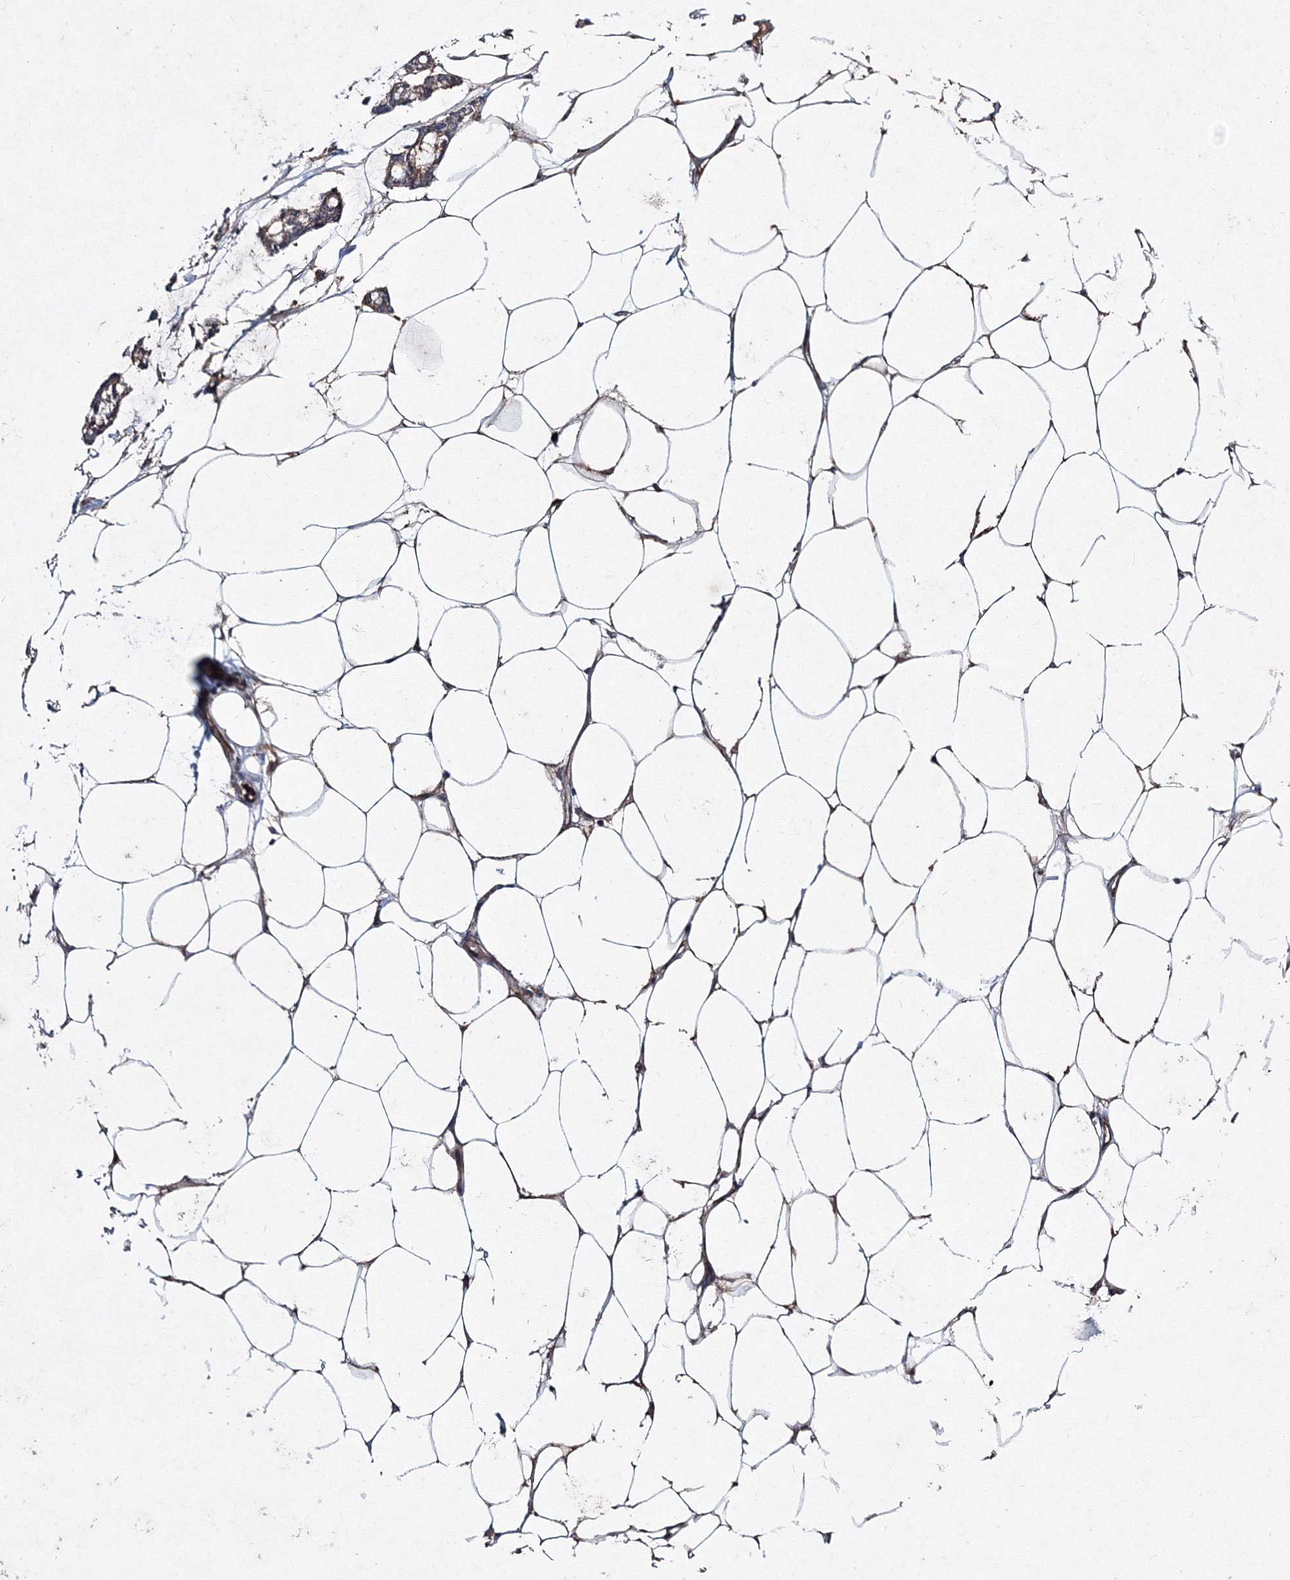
{"staining": {"intensity": "moderate", "quantity": ">75%", "location": "cytoplasmic/membranous"}, "tissue": "adipose tissue", "cell_type": "Adipocytes", "image_type": "normal", "snomed": [{"axis": "morphology", "description": "Normal tissue, NOS"}, {"axis": "morphology", "description": "Adenocarcinoma, NOS"}, {"axis": "topography", "description": "Colon"}, {"axis": "topography", "description": "Peripheral nerve tissue"}], "caption": "The immunohistochemical stain shows moderate cytoplasmic/membranous staining in adipocytes of normal adipose tissue. (IHC, brightfield microscopy, high magnification).", "gene": "RANBP3L", "patient": {"sex": "male", "age": 14}}